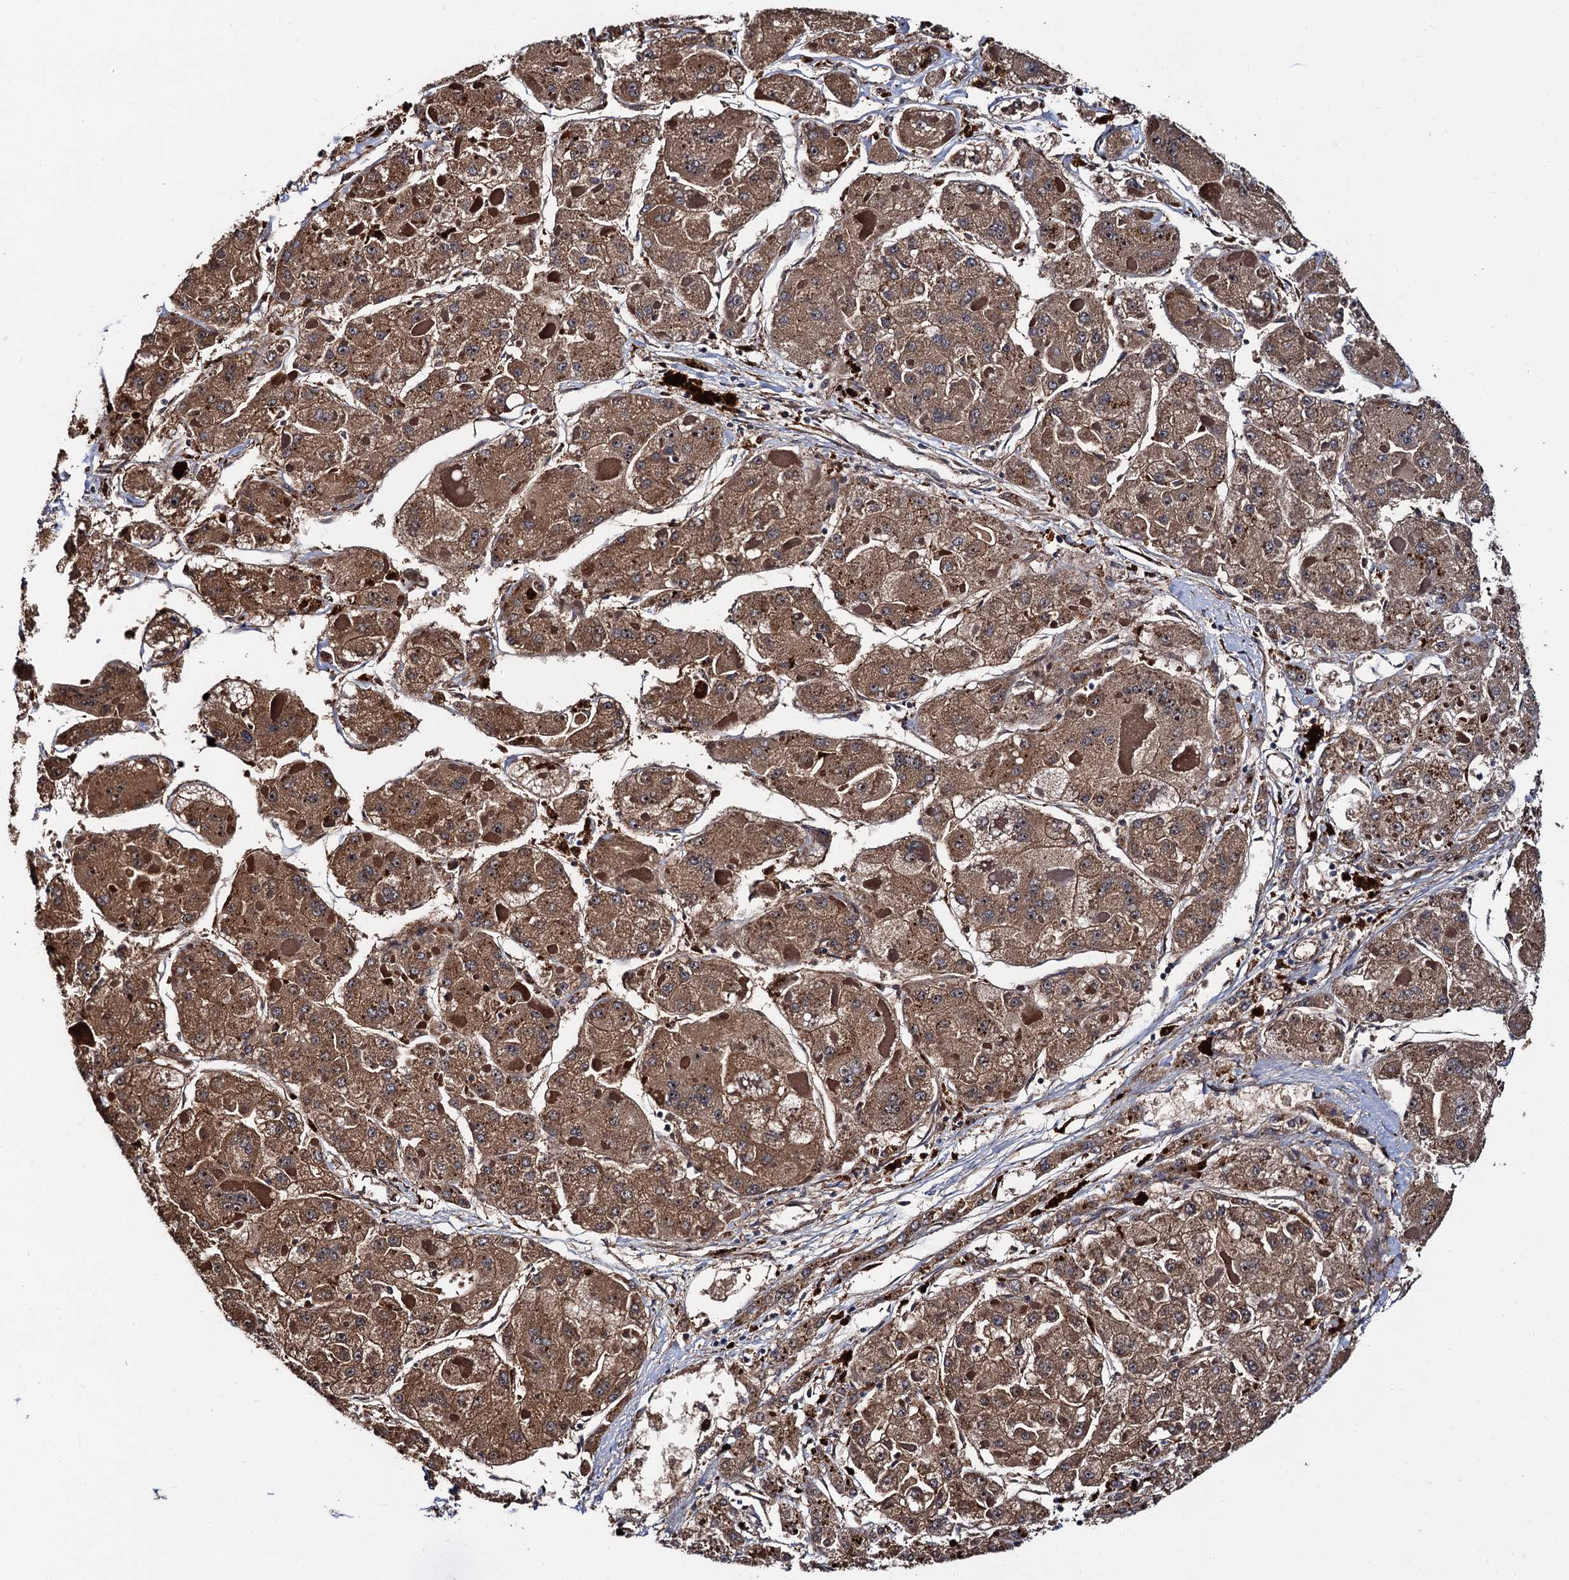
{"staining": {"intensity": "moderate", "quantity": ">75%", "location": "cytoplasmic/membranous"}, "tissue": "liver cancer", "cell_type": "Tumor cells", "image_type": "cancer", "snomed": [{"axis": "morphology", "description": "Carcinoma, Hepatocellular, NOS"}, {"axis": "topography", "description": "Liver"}], "caption": "Immunohistochemistry (IHC) (DAB) staining of human liver cancer exhibits moderate cytoplasmic/membranous protein positivity in about >75% of tumor cells.", "gene": "MIER2", "patient": {"sex": "female", "age": 73}}